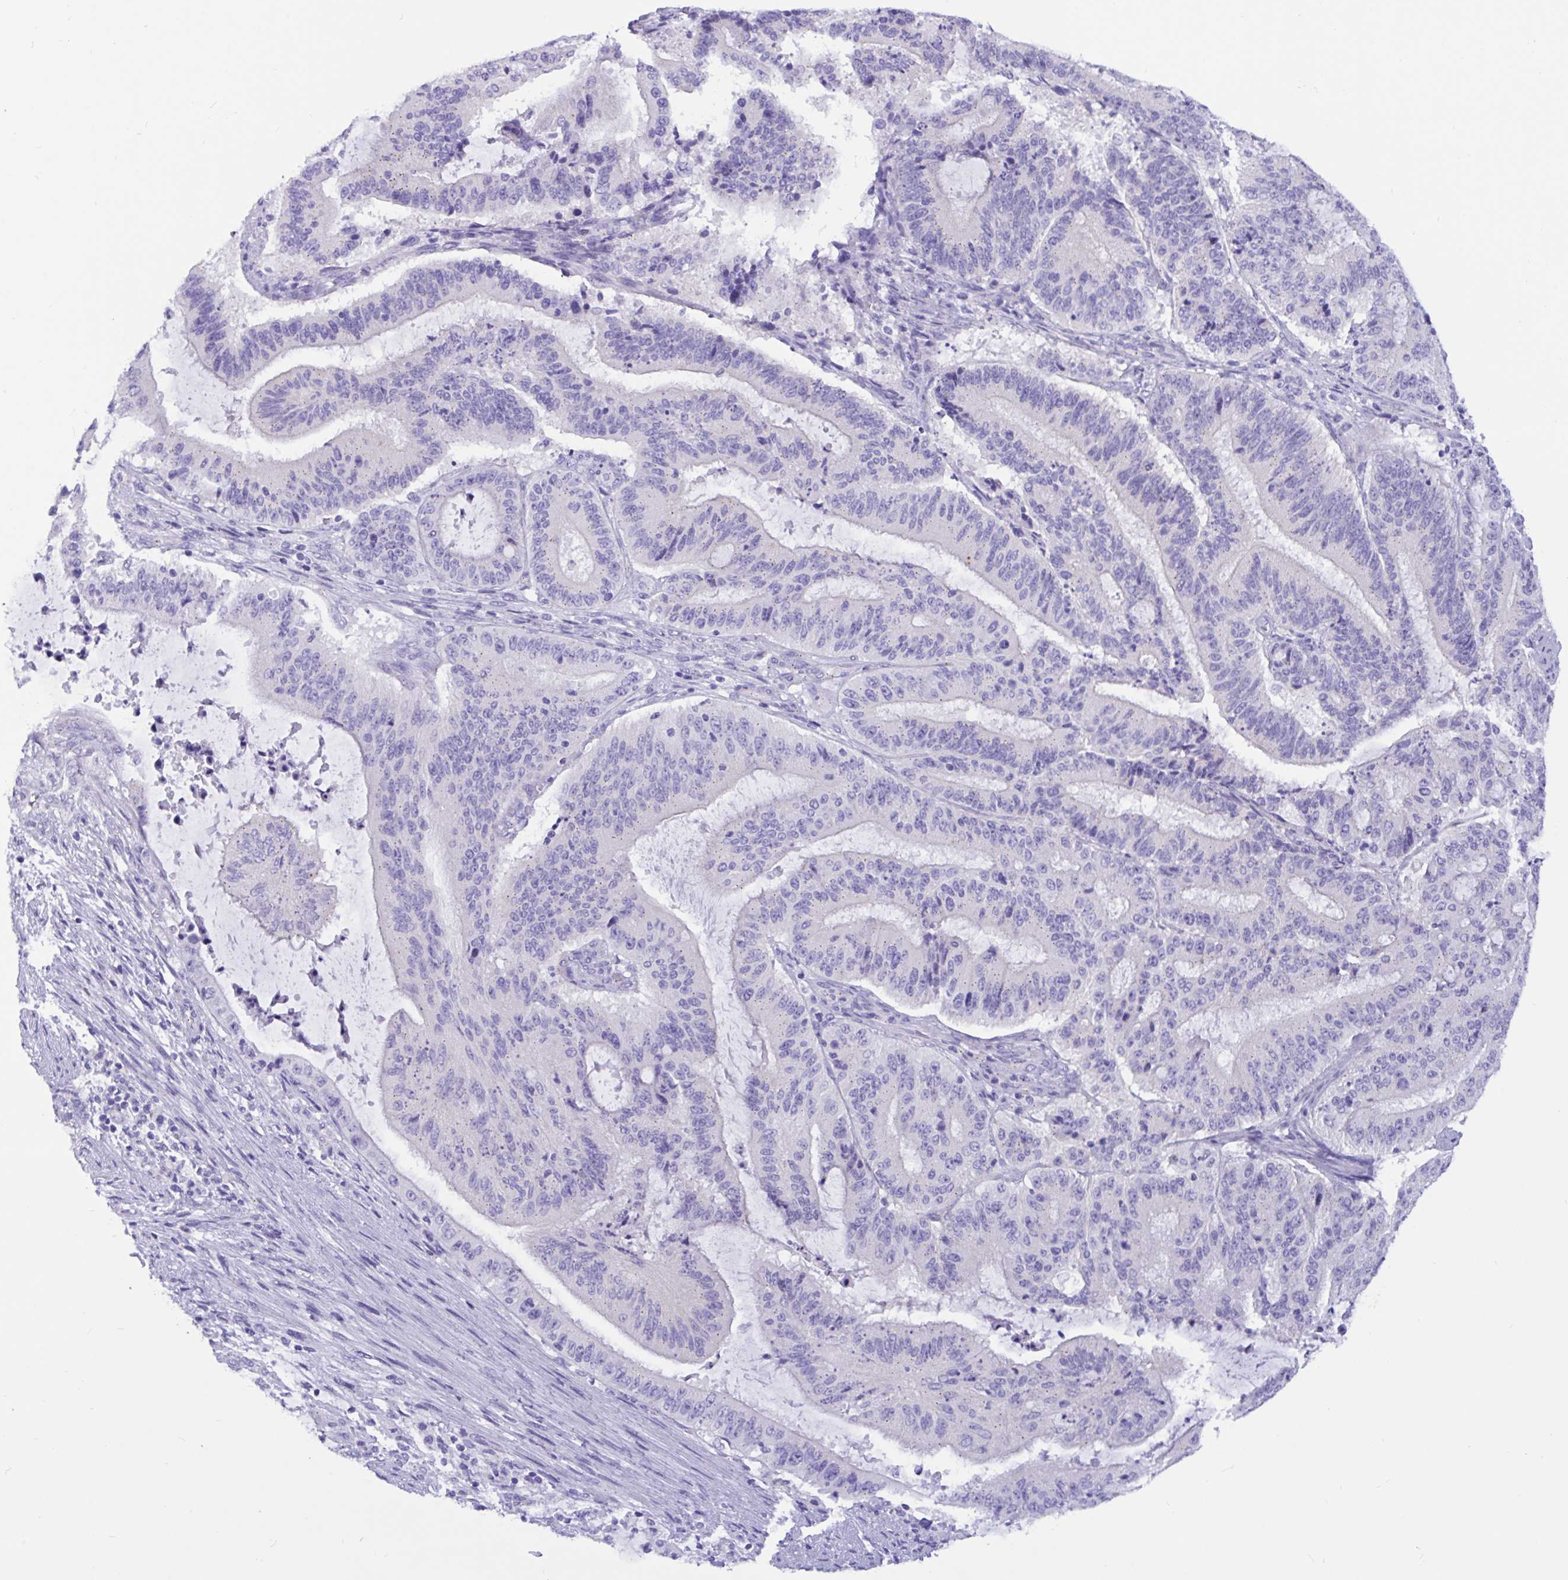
{"staining": {"intensity": "negative", "quantity": "none", "location": "none"}, "tissue": "liver cancer", "cell_type": "Tumor cells", "image_type": "cancer", "snomed": [{"axis": "morphology", "description": "Normal tissue, NOS"}, {"axis": "morphology", "description": "Cholangiocarcinoma"}, {"axis": "topography", "description": "Liver"}, {"axis": "topography", "description": "Peripheral nerve tissue"}], "caption": "Immunohistochemical staining of liver cholangiocarcinoma exhibits no significant positivity in tumor cells.", "gene": "RNASE3", "patient": {"sex": "female", "age": 73}}